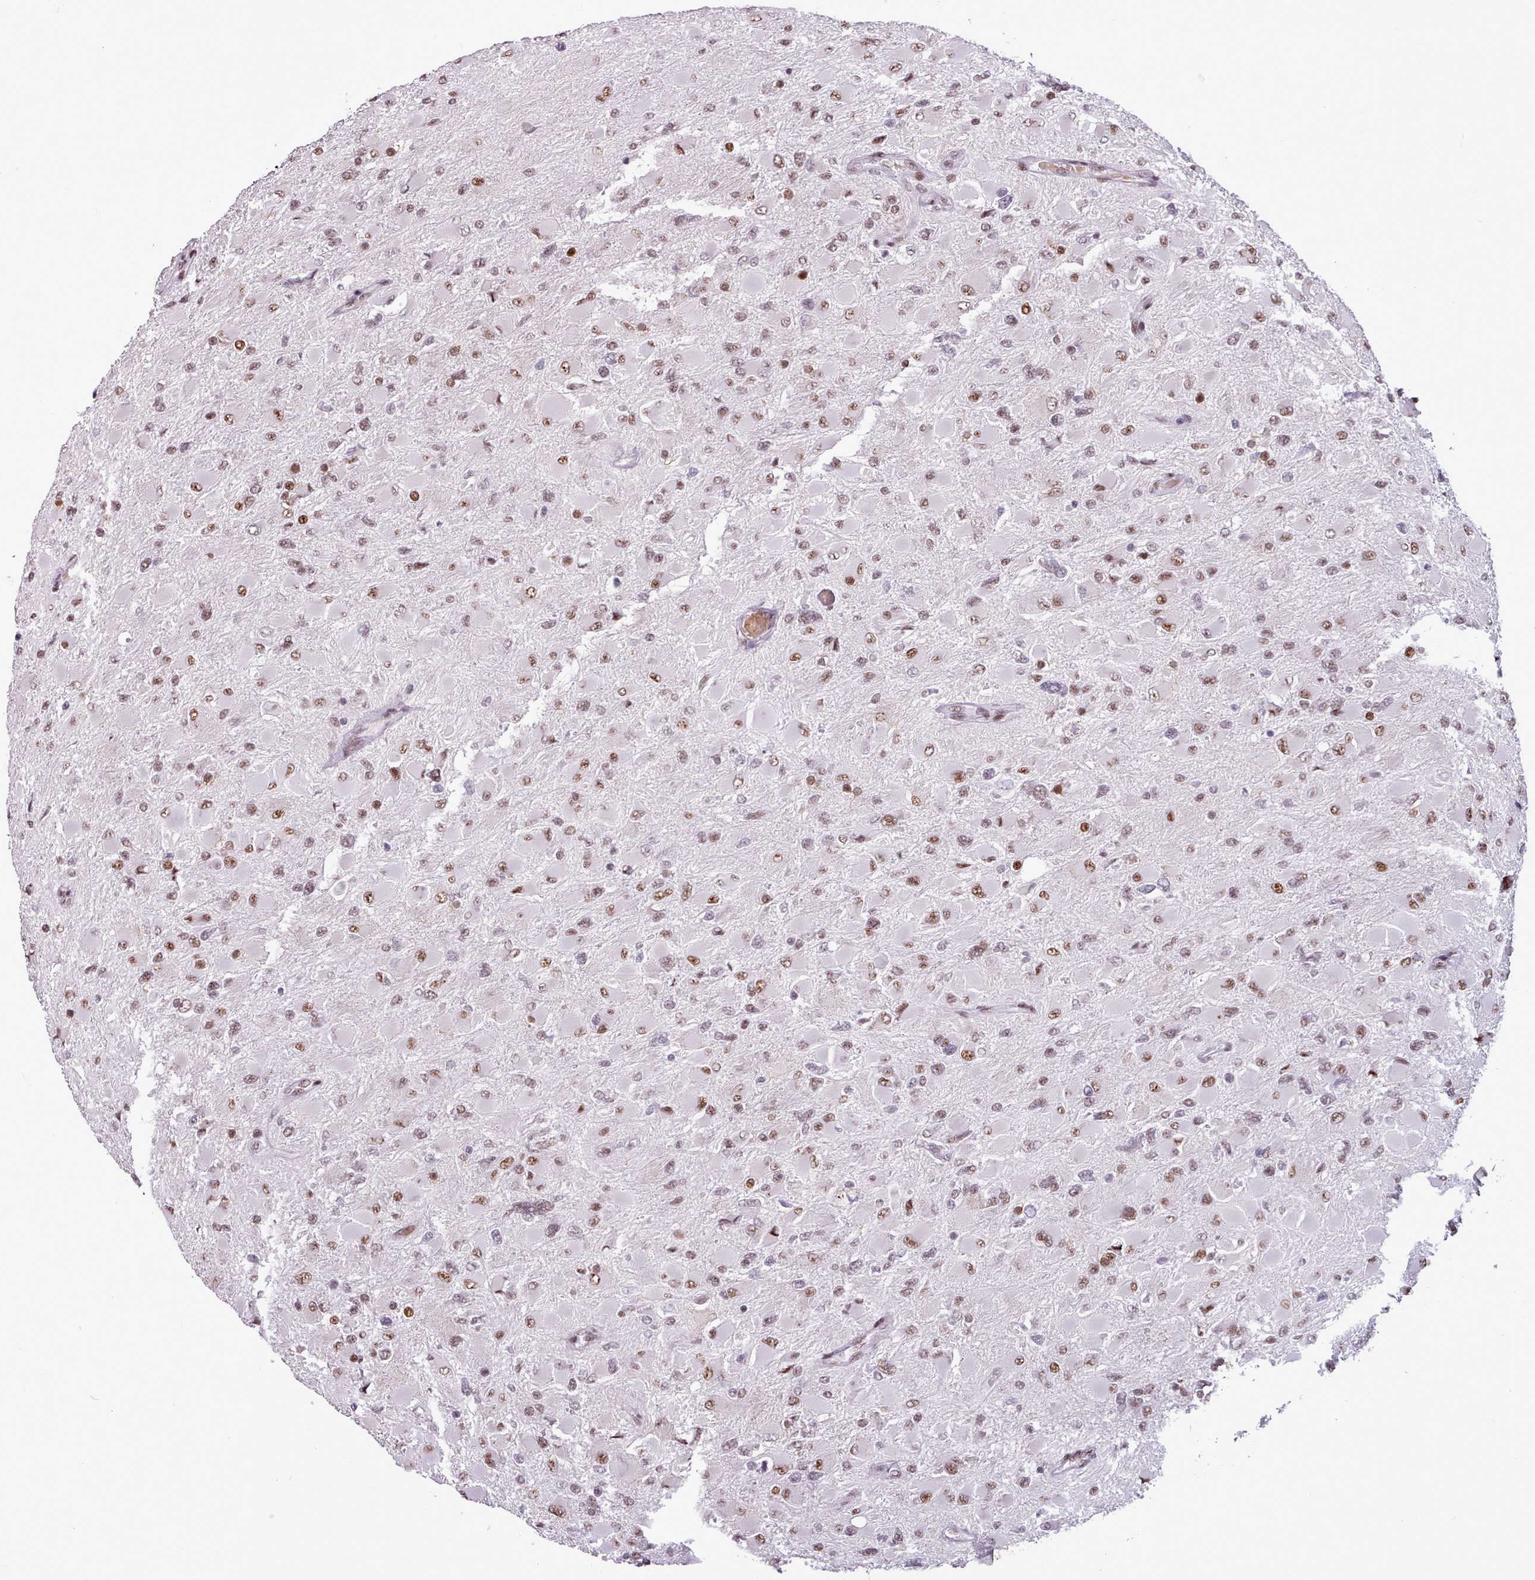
{"staining": {"intensity": "moderate", "quantity": ">75%", "location": "nuclear"}, "tissue": "glioma", "cell_type": "Tumor cells", "image_type": "cancer", "snomed": [{"axis": "morphology", "description": "Glioma, malignant, High grade"}, {"axis": "topography", "description": "Cerebral cortex"}], "caption": "A medium amount of moderate nuclear staining is present in about >75% of tumor cells in glioma tissue.", "gene": "SRSF4", "patient": {"sex": "female", "age": 36}}